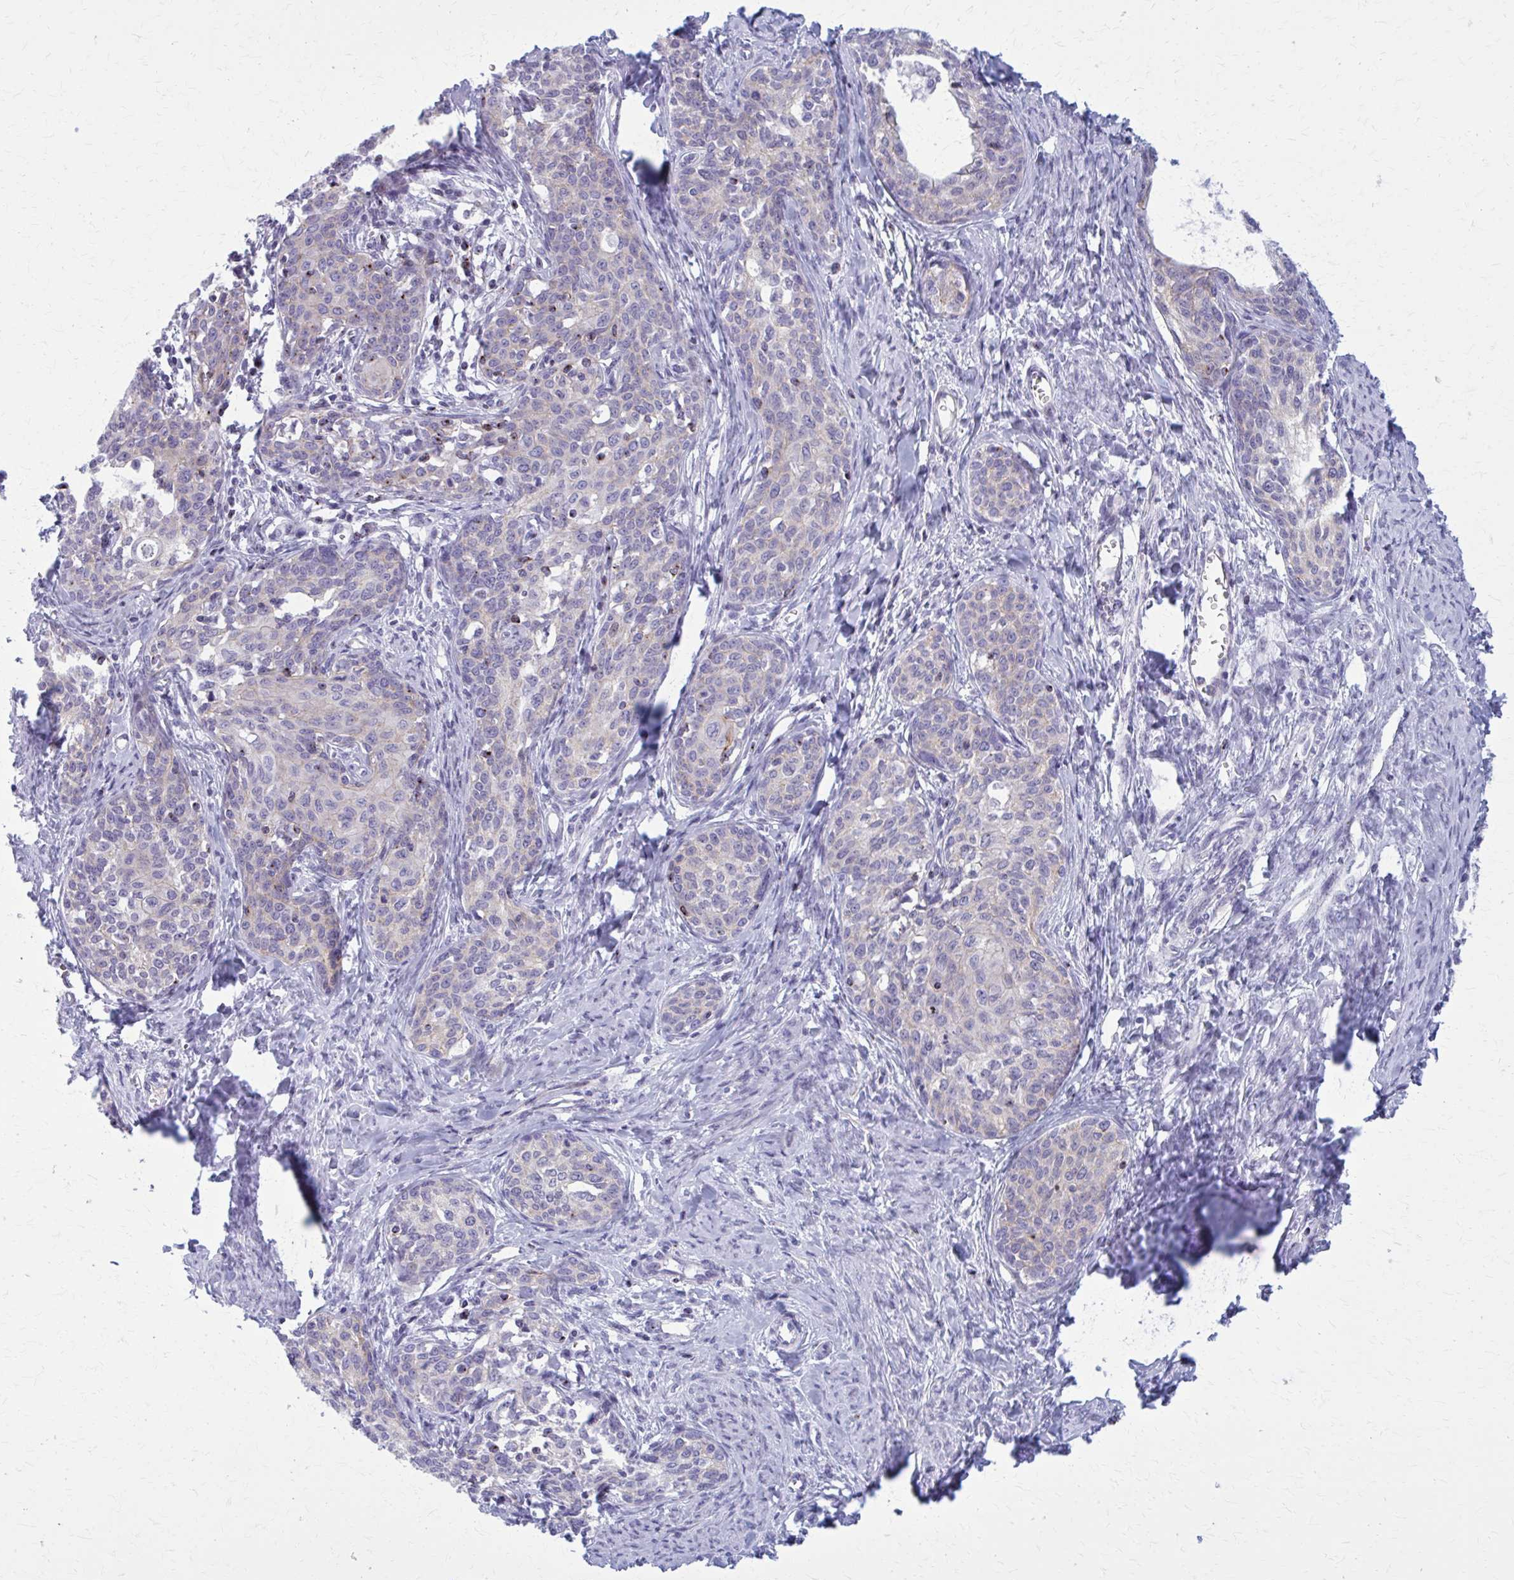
{"staining": {"intensity": "negative", "quantity": "none", "location": "none"}, "tissue": "cervical cancer", "cell_type": "Tumor cells", "image_type": "cancer", "snomed": [{"axis": "morphology", "description": "Squamous cell carcinoma, NOS"}, {"axis": "morphology", "description": "Adenocarcinoma, NOS"}, {"axis": "topography", "description": "Cervix"}], "caption": "High power microscopy image of an IHC histopathology image of adenocarcinoma (cervical), revealing no significant positivity in tumor cells.", "gene": "PEDS1", "patient": {"sex": "female", "age": 52}}